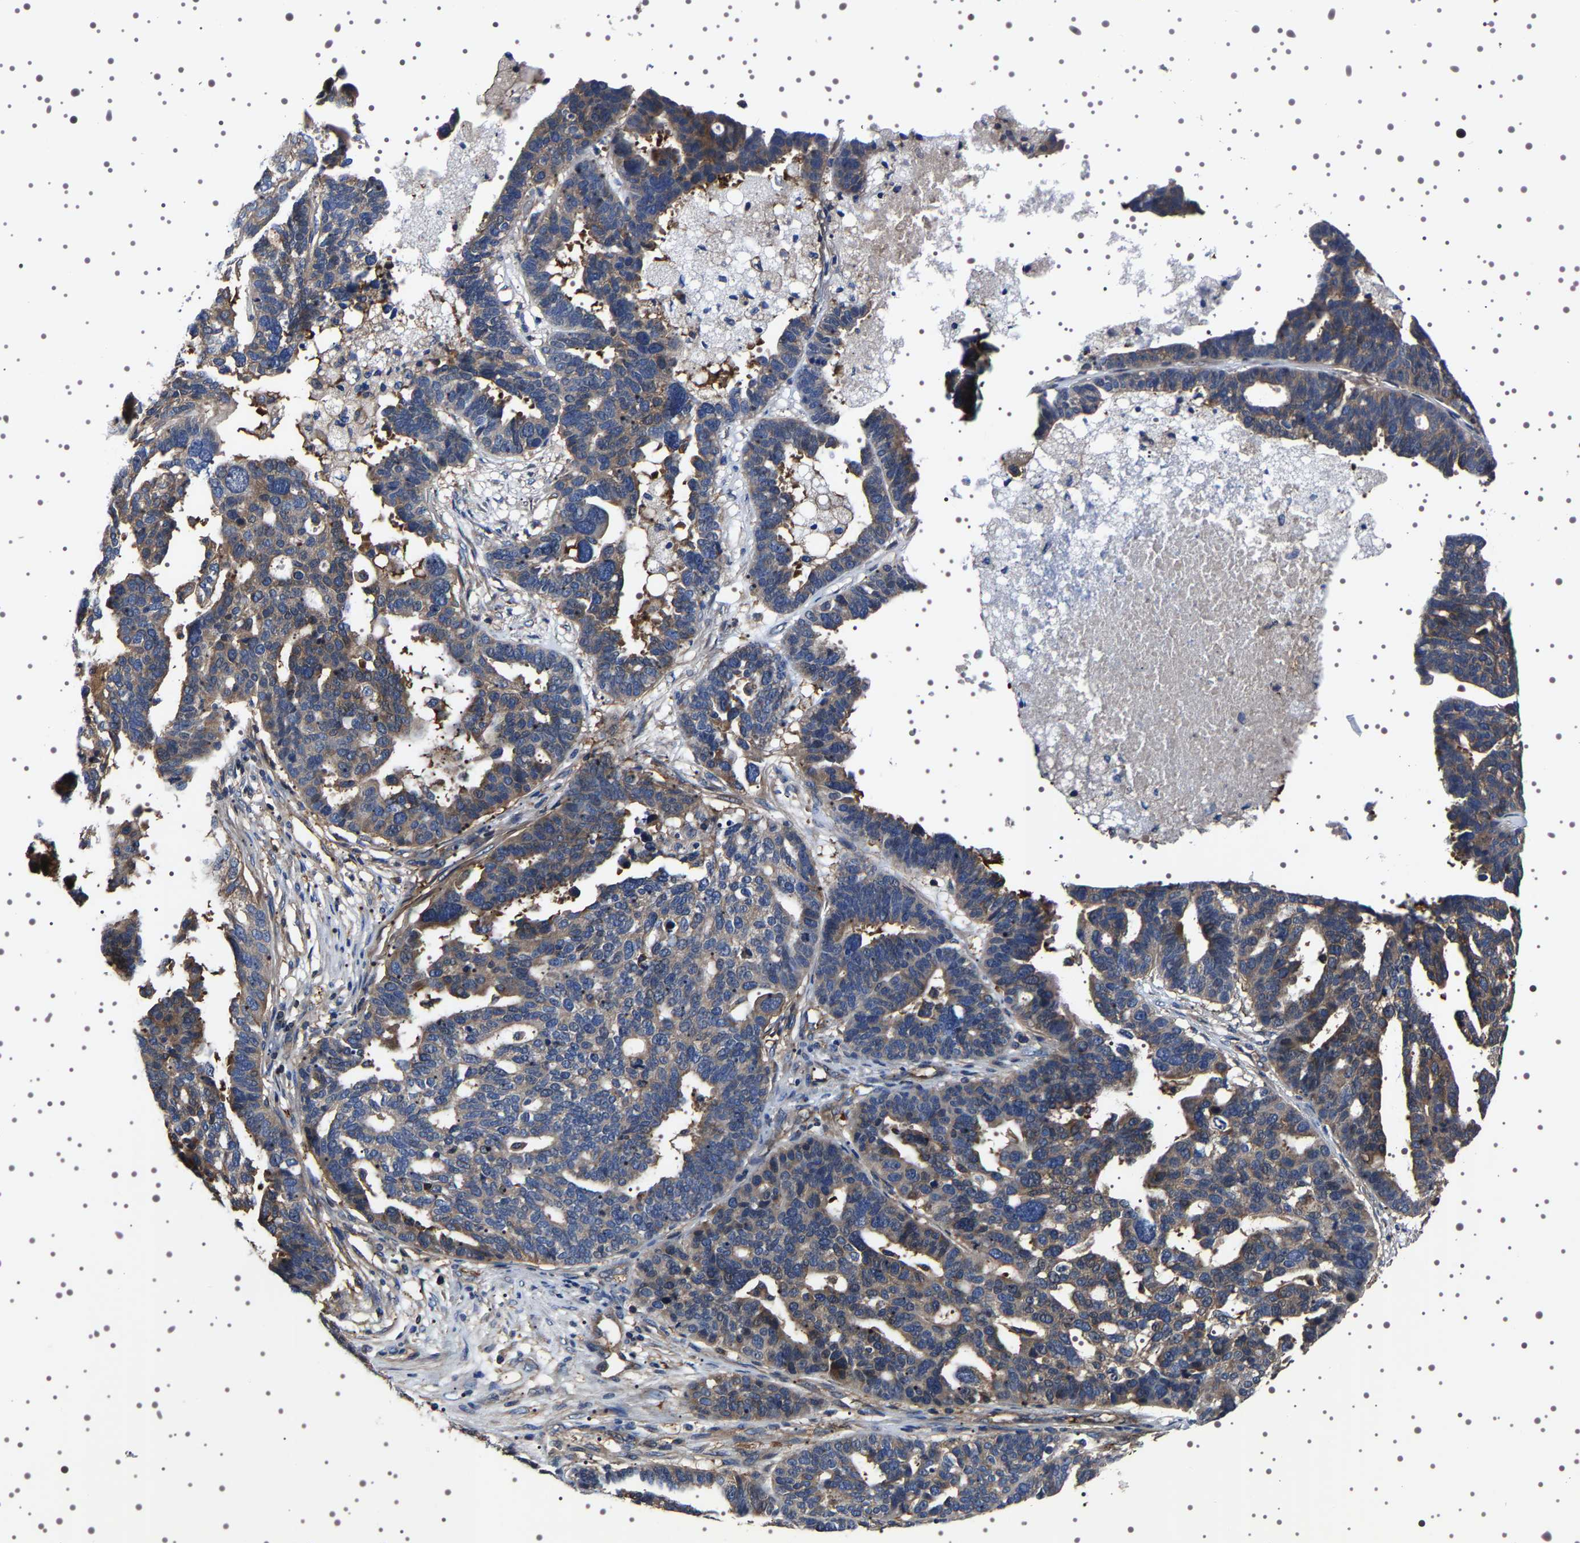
{"staining": {"intensity": "weak", "quantity": "25%-75%", "location": "cytoplasmic/membranous"}, "tissue": "ovarian cancer", "cell_type": "Tumor cells", "image_type": "cancer", "snomed": [{"axis": "morphology", "description": "Cystadenocarcinoma, serous, NOS"}, {"axis": "topography", "description": "Ovary"}], "caption": "Immunohistochemistry image of human serous cystadenocarcinoma (ovarian) stained for a protein (brown), which exhibits low levels of weak cytoplasmic/membranous expression in approximately 25%-75% of tumor cells.", "gene": "WDR1", "patient": {"sex": "female", "age": 59}}